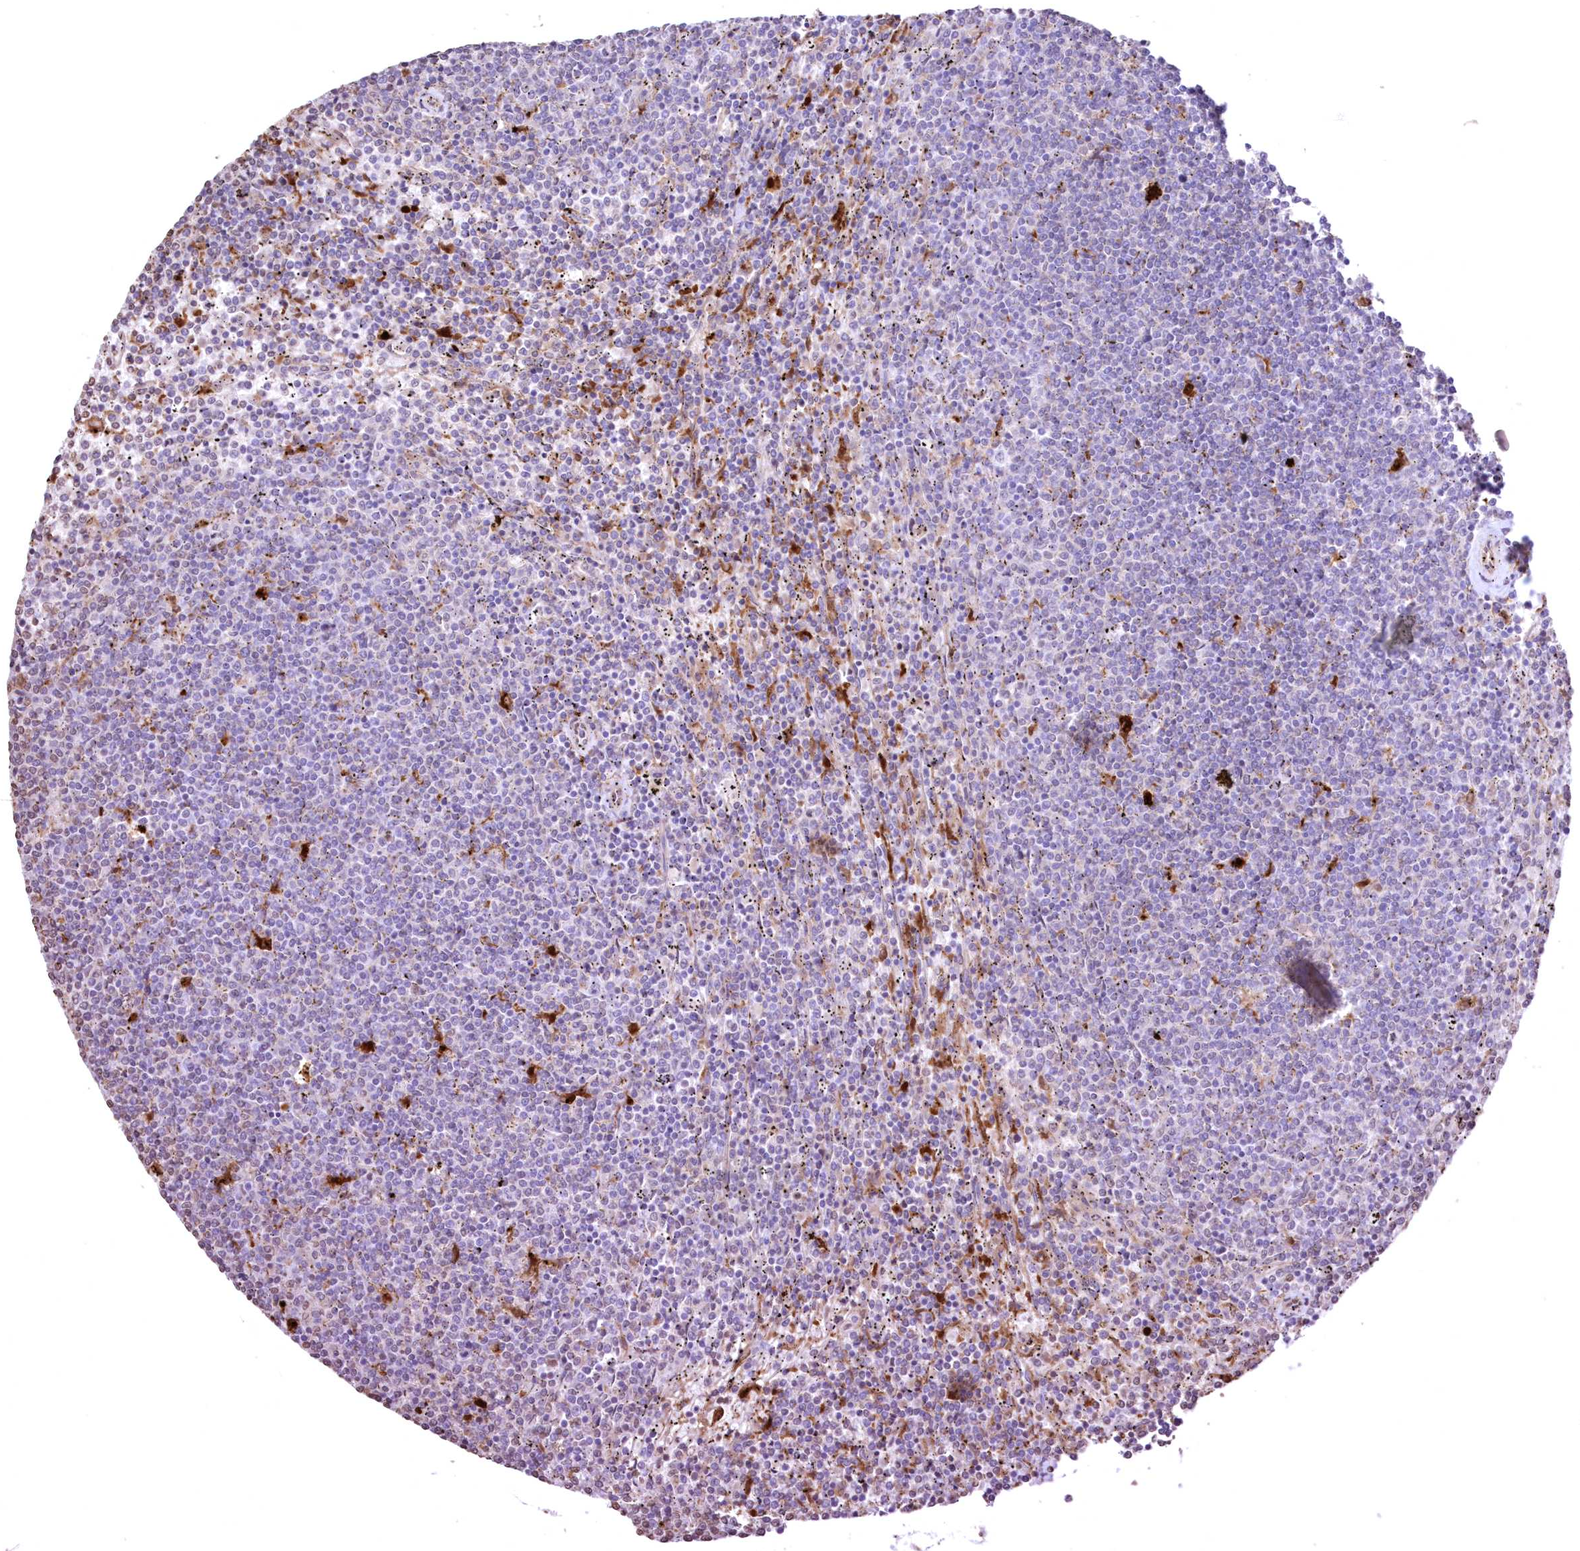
{"staining": {"intensity": "negative", "quantity": "none", "location": "none"}, "tissue": "lymphoma", "cell_type": "Tumor cells", "image_type": "cancer", "snomed": [{"axis": "morphology", "description": "Malignant lymphoma, non-Hodgkin's type, Low grade"}, {"axis": "topography", "description": "Spleen"}], "caption": "High magnification brightfield microscopy of malignant lymphoma, non-Hodgkin's type (low-grade) stained with DAB (brown) and counterstained with hematoxylin (blue): tumor cells show no significant expression.", "gene": "FCHO2", "patient": {"sex": "female", "age": 50}}